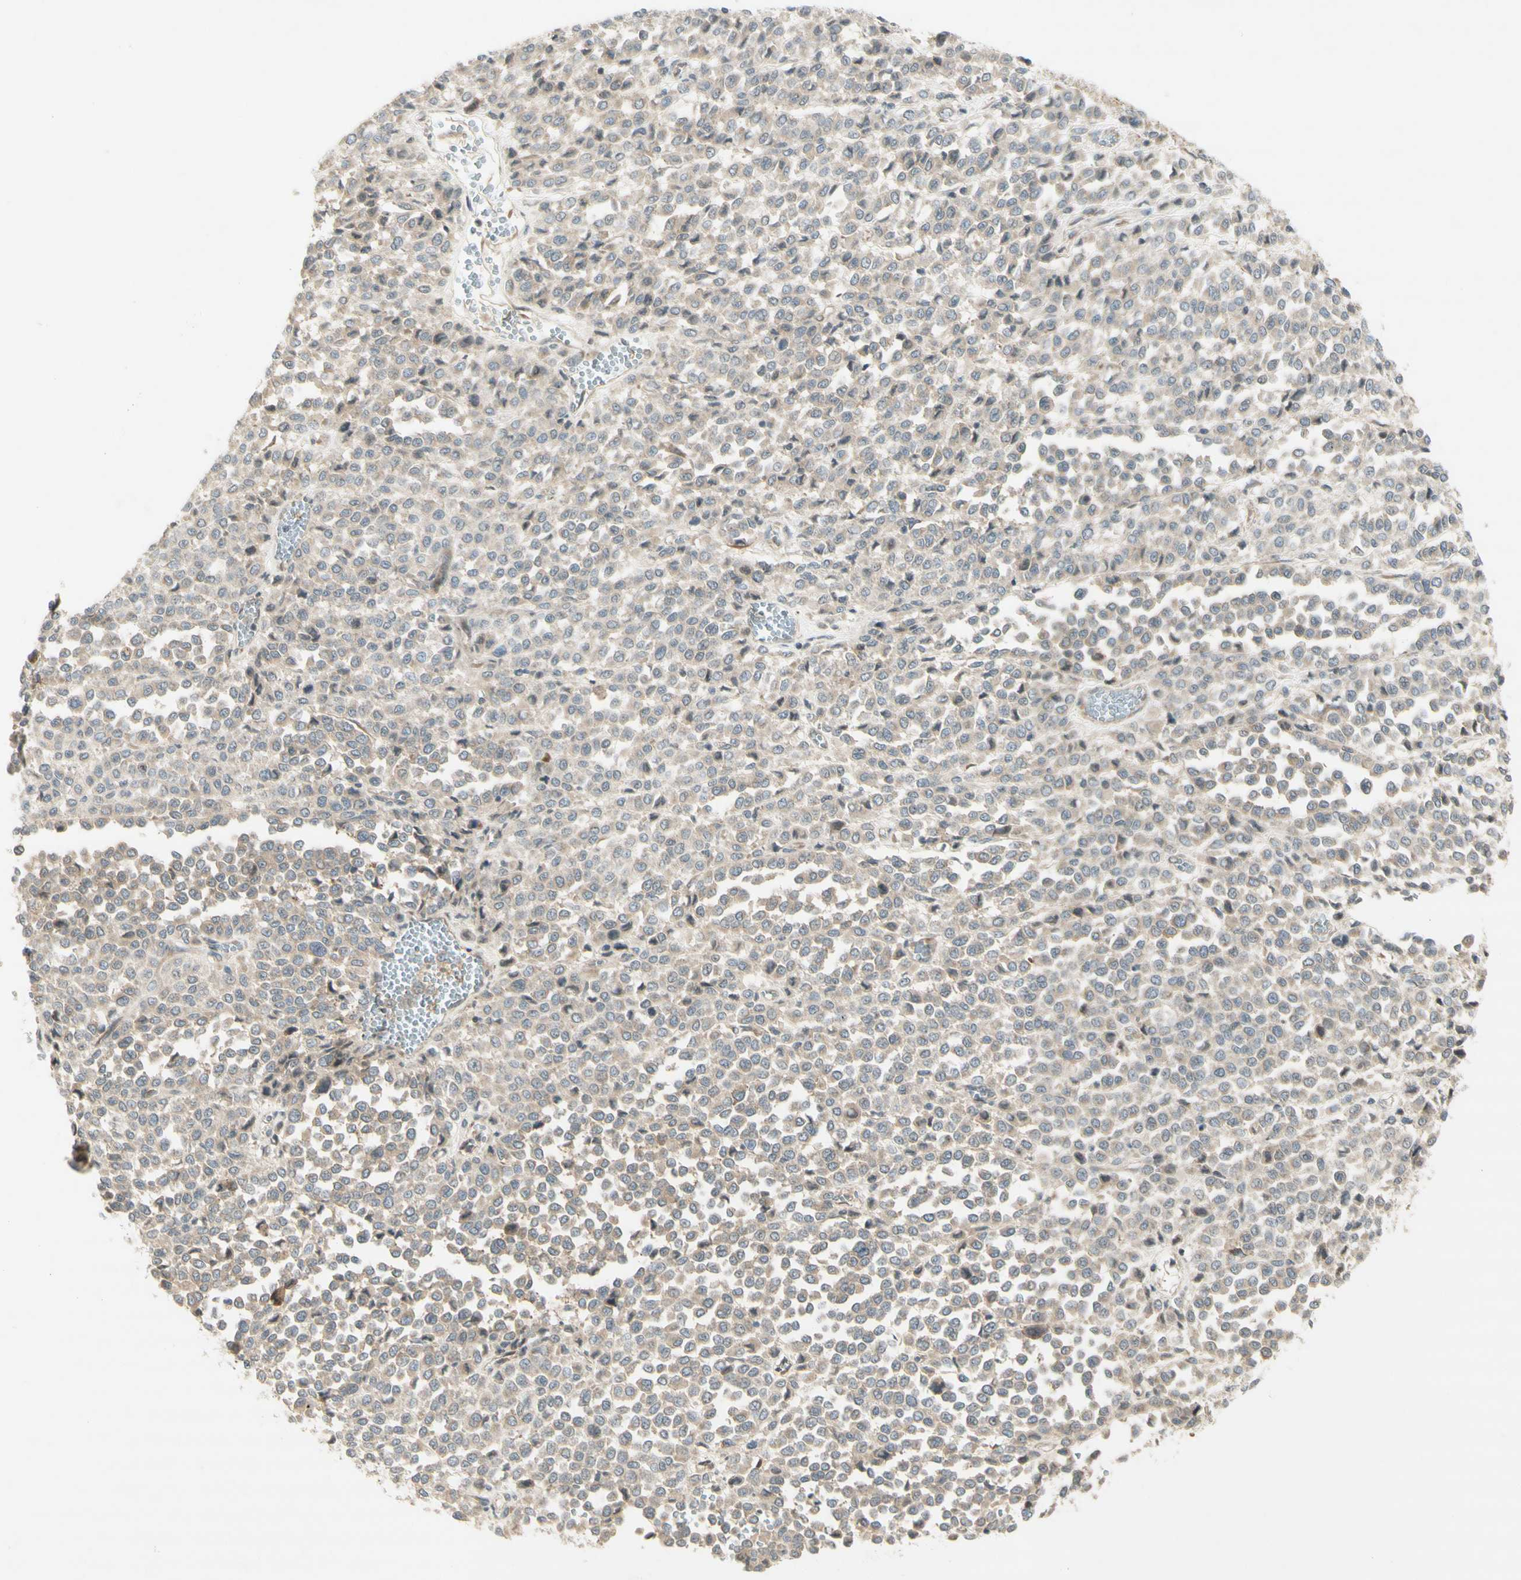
{"staining": {"intensity": "weak", "quantity": "25%-75%", "location": "cytoplasmic/membranous"}, "tissue": "melanoma", "cell_type": "Tumor cells", "image_type": "cancer", "snomed": [{"axis": "morphology", "description": "Malignant melanoma, Metastatic site"}, {"axis": "topography", "description": "Pancreas"}], "caption": "Brown immunohistochemical staining in human melanoma demonstrates weak cytoplasmic/membranous positivity in approximately 25%-75% of tumor cells.", "gene": "ETF1", "patient": {"sex": "female", "age": 30}}